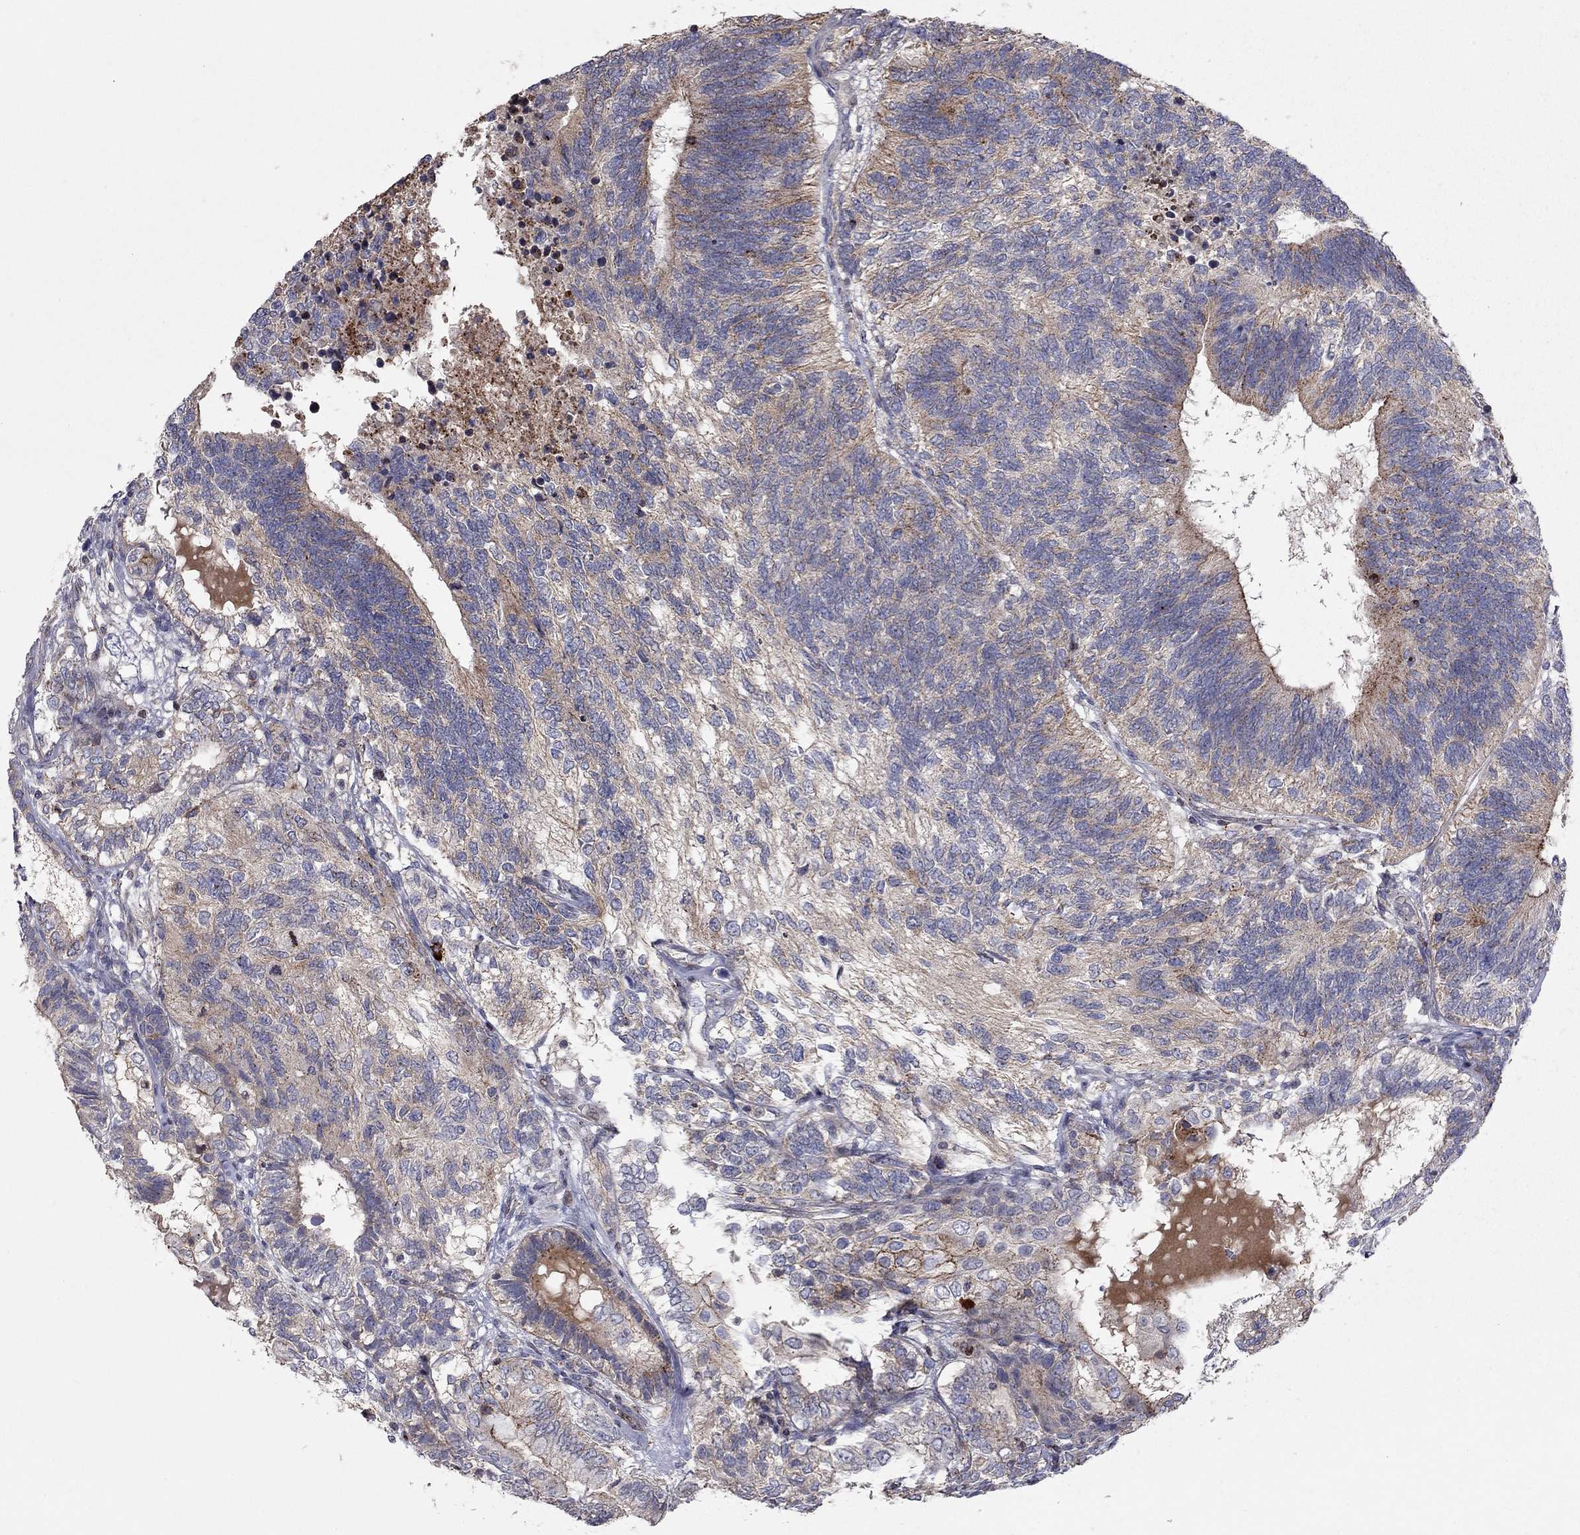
{"staining": {"intensity": "weak", "quantity": "25%-75%", "location": "cytoplasmic/membranous"}, "tissue": "testis cancer", "cell_type": "Tumor cells", "image_type": "cancer", "snomed": [{"axis": "morphology", "description": "Seminoma, NOS"}, {"axis": "morphology", "description": "Carcinoma, Embryonal, NOS"}, {"axis": "topography", "description": "Testis"}], "caption": "Brown immunohistochemical staining in human testis cancer displays weak cytoplasmic/membranous staining in approximately 25%-75% of tumor cells.", "gene": "ERN2", "patient": {"sex": "male", "age": 41}}